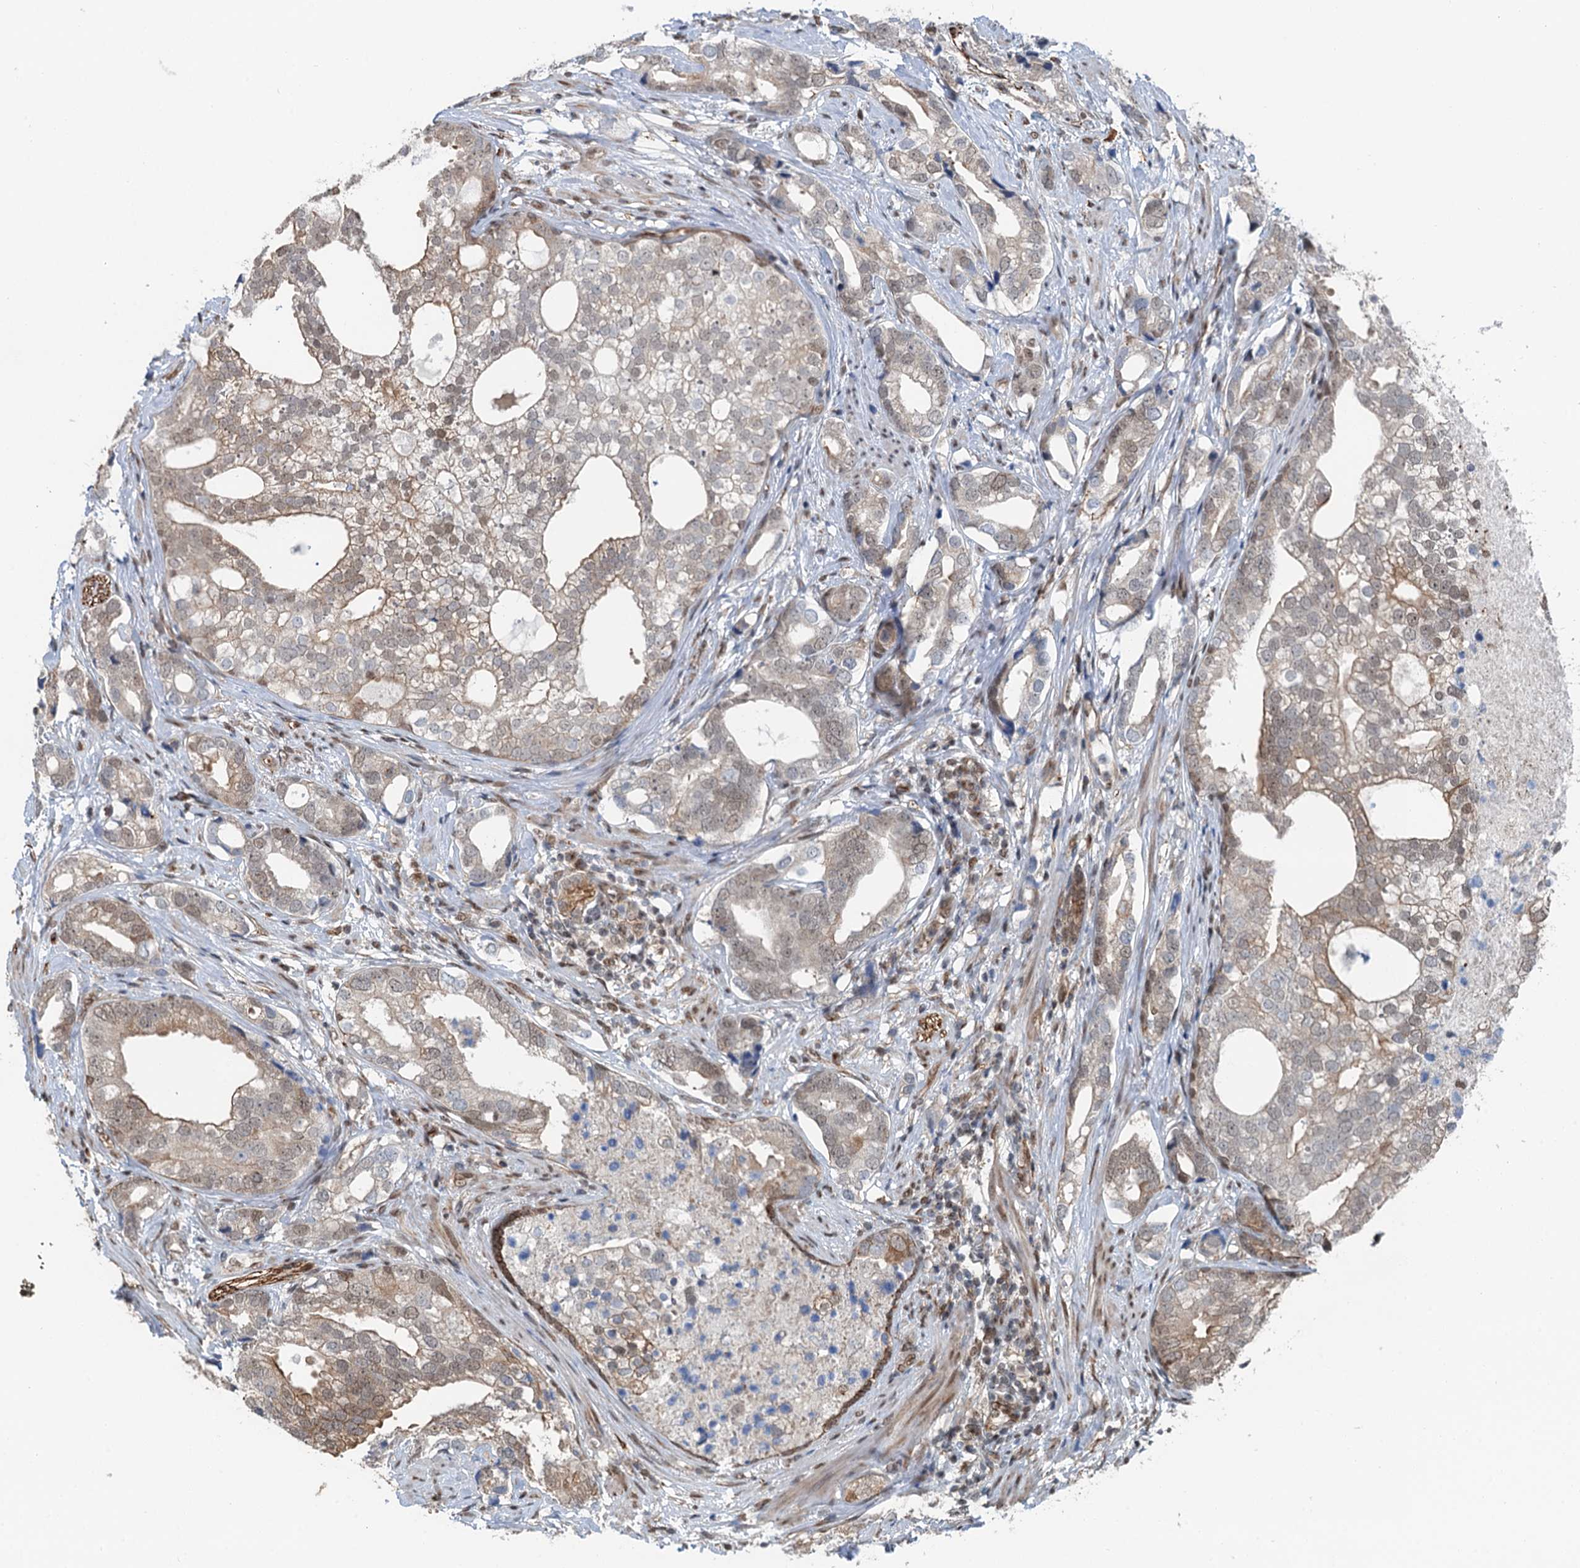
{"staining": {"intensity": "moderate", "quantity": "<25%", "location": "cytoplasmic/membranous"}, "tissue": "prostate cancer", "cell_type": "Tumor cells", "image_type": "cancer", "snomed": [{"axis": "morphology", "description": "Adenocarcinoma, High grade"}, {"axis": "topography", "description": "Prostate"}], "caption": "A brown stain highlights moderate cytoplasmic/membranous staining of a protein in human prostate adenocarcinoma (high-grade) tumor cells.", "gene": "CFDP1", "patient": {"sex": "male", "age": 75}}